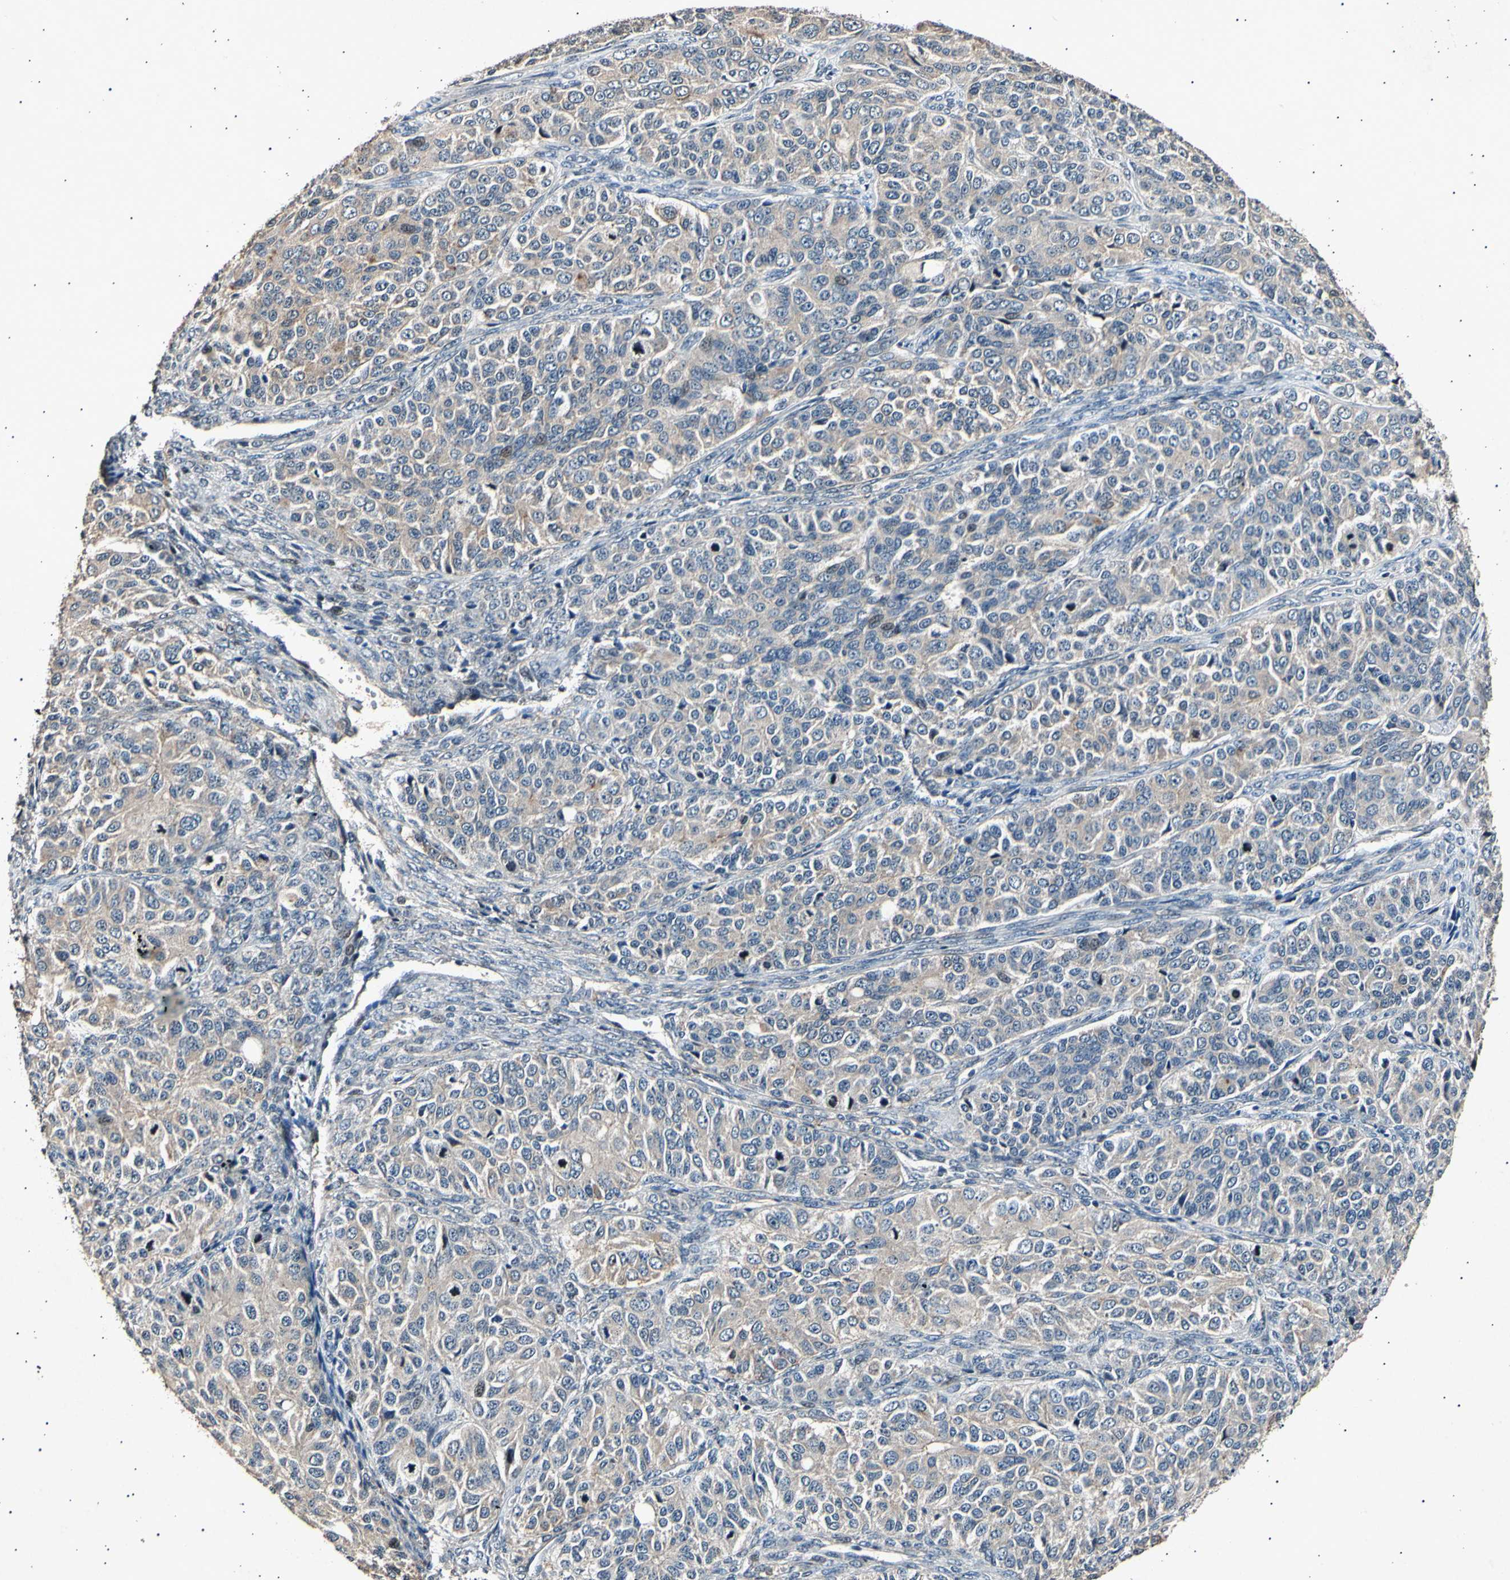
{"staining": {"intensity": "weak", "quantity": "25%-75%", "location": "cytoplasmic/membranous"}, "tissue": "ovarian cancer", "cell_type": "Tumor cells", "image_type": "cancer", "snomed": [{"axis": "morphology", "description": "Carcinoma, endometroid"}, {"axis": "topography", "description": "Ovary"}], "caption": "Endometroid carcinoma (ovarian) stained with DAB immunohistochemistry shows low levels of weak cytoplasmic/membranous staining in approximately 25%-75% of tumor cells.", "gene": "ADCY3", "patient": {"sex": "female", "age": 51}}